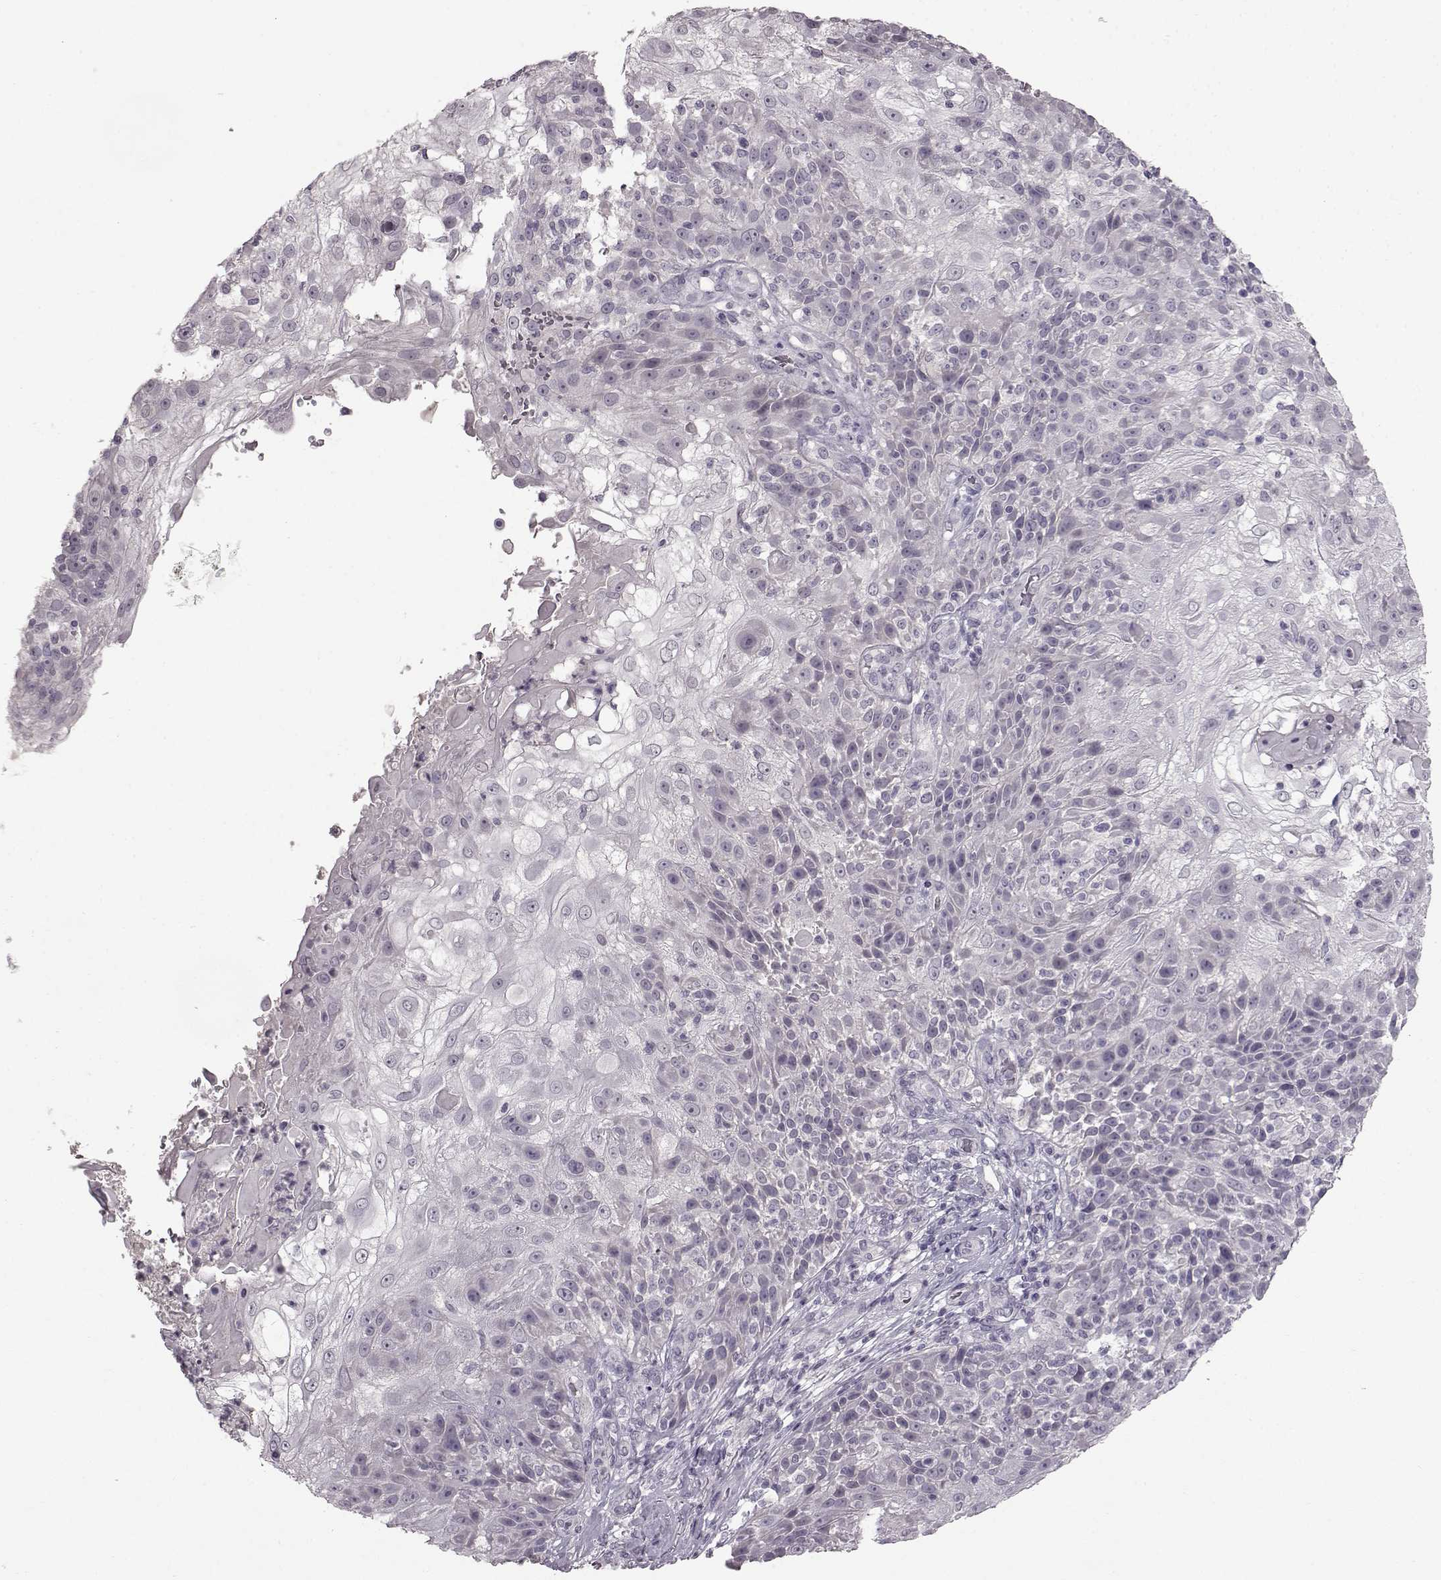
{"staining": {"intensity": "negative", "quantity": "none", "location": "none"}, "tissue": "skin cancer", "cell_type": "Tumor cells", "image_type": "cancer", "snomed": [{"axis": "morphology", "description": "Normal tissue, NOS"}, {"axis": "morphology", "description": "Squamous cell carcinoma, NOS"}, {"axis": "topography", "description": "Skin"}], "caption": "A high-resolution image shows IHC staining of squamous cell carcinoma (skin), which shows no significant staining in tumor cells.", "gene": "LHB", "patient": {"sex": "female", "age": 83}}